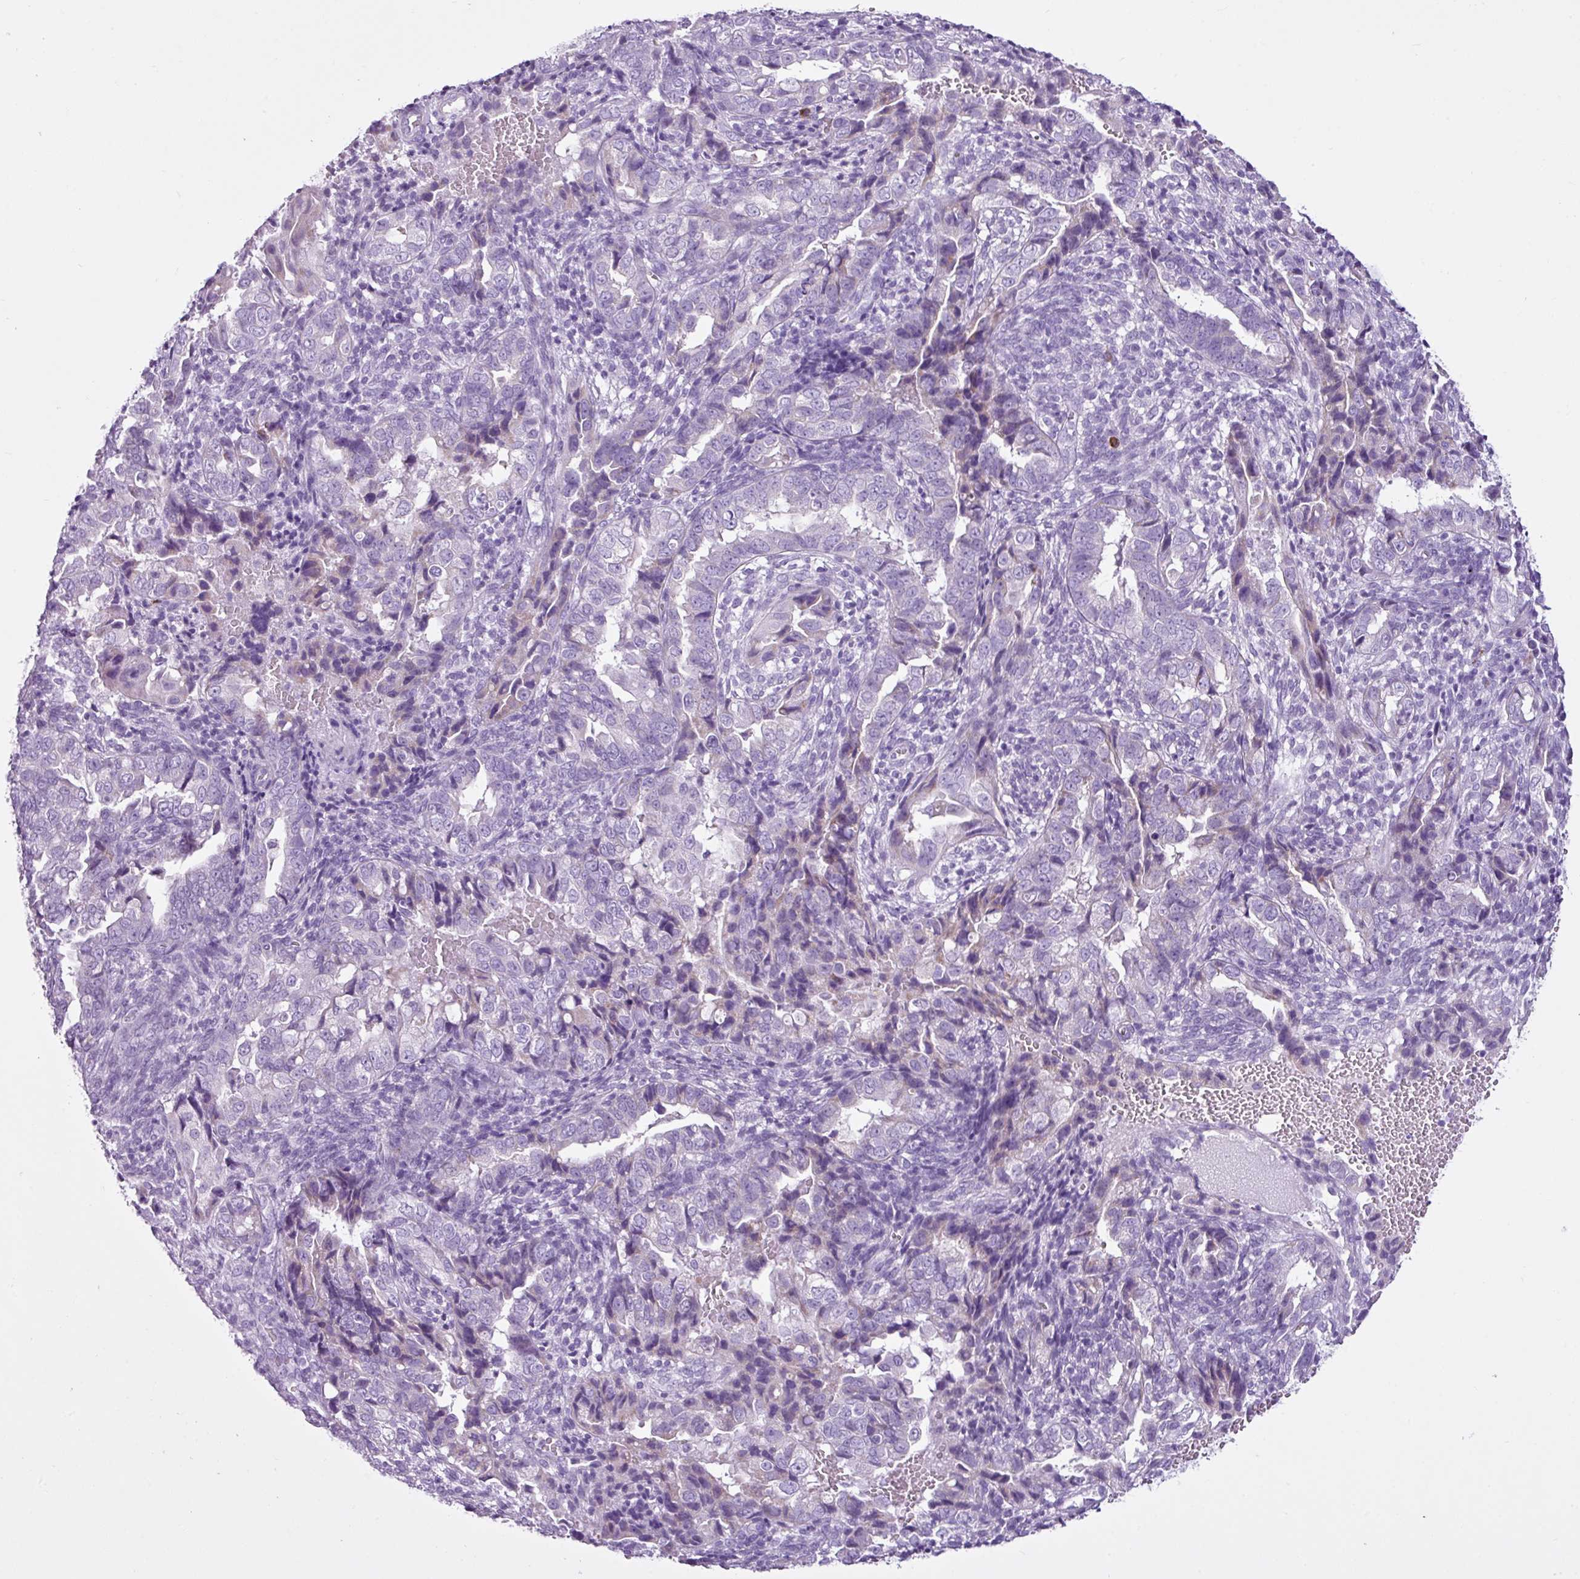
{"staining": {"intensity": "negative", "quantity": "none", "location": "none"}, "tissue": "endometrial cancer", "cell_type": "Tumor cells", "image_type": "cancer", "snomed": [{"axis": "morphology", "description": "Adenocarcinoma, NOS"}, {"axis": "topography", "description": "Endometrium"}], "caption": "Tumor cells show no significant protein staining in adenocarcinoma (endometrial).", "gene": "LILRB4", "patient": {"sex": "female", "age": 57}}